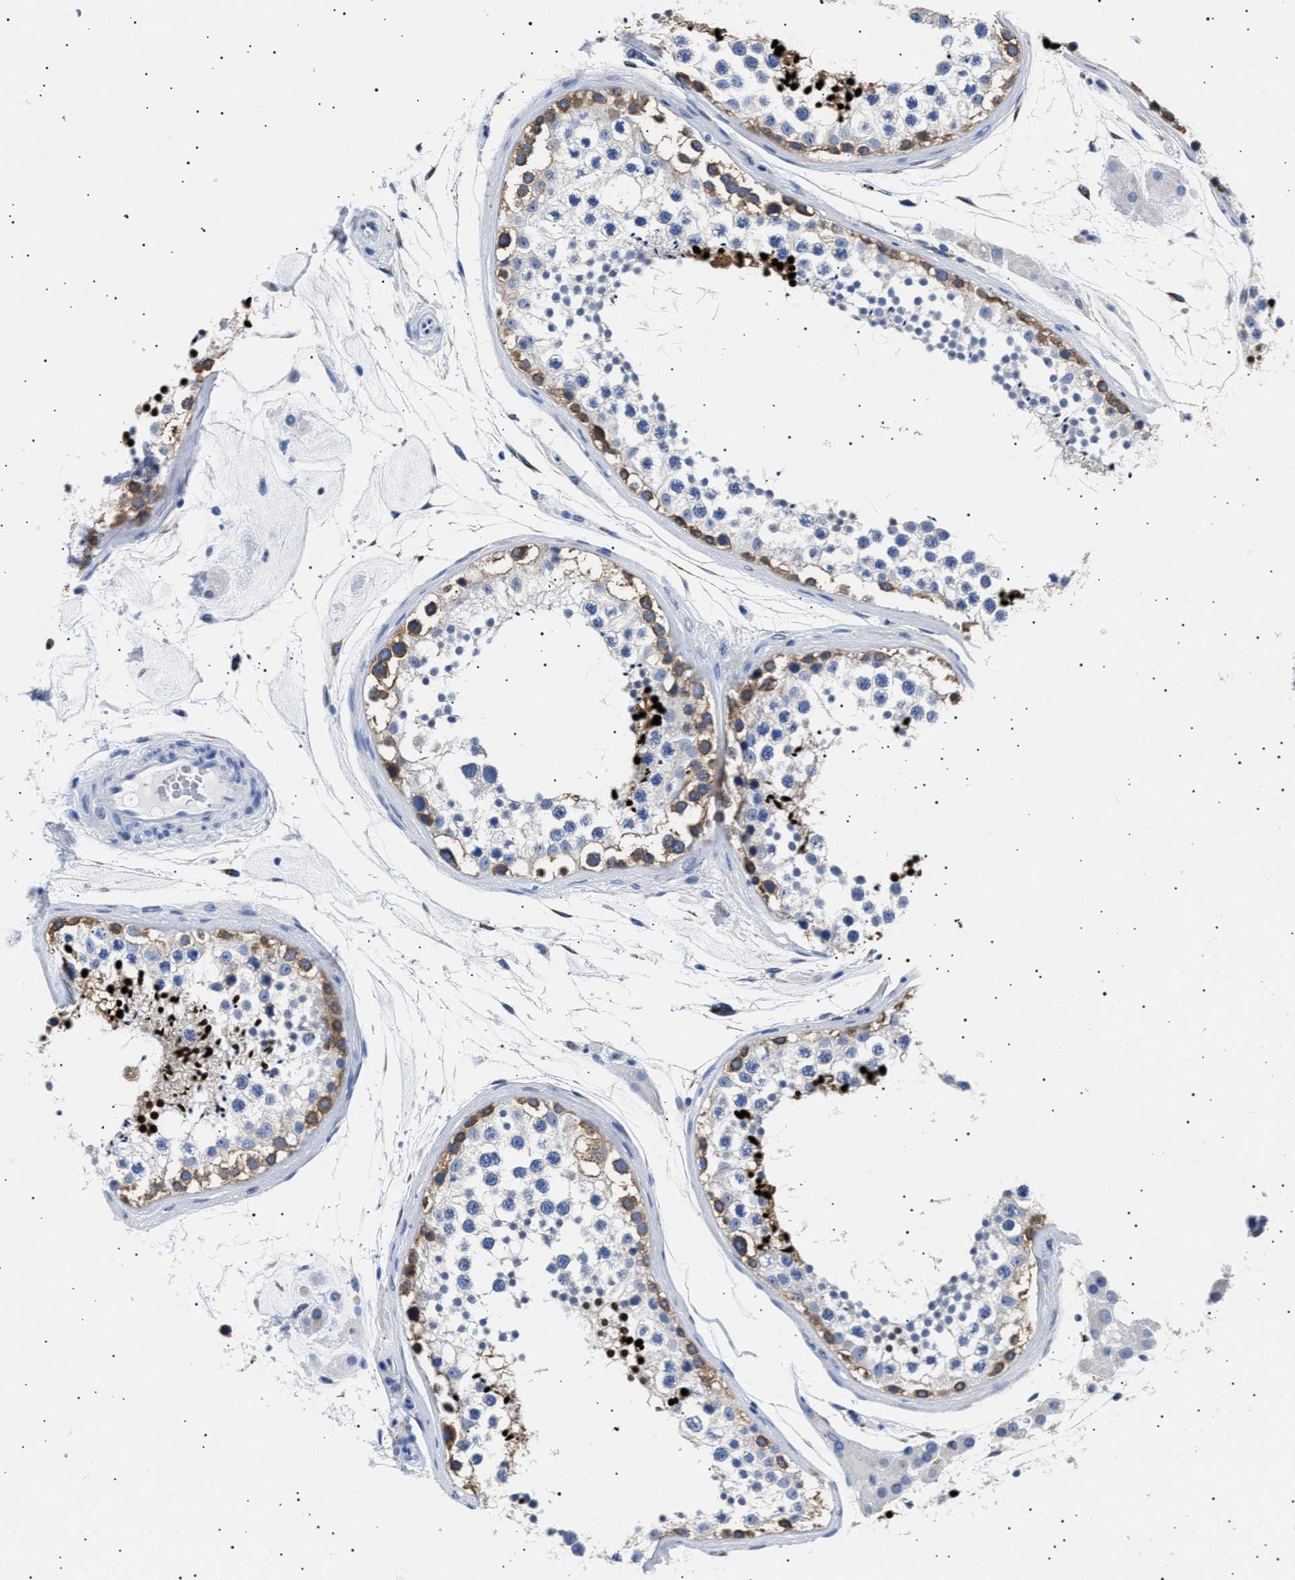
{"staining": {"intensity": "strong", "quantity": "<25%", "location": "cytoplasmic/membranous,nuclear"}, "tissue": "testis", "cell_type": "Cells in seminiferous ducts", "image_type": "normal", "snomed": [{"axis": "morphology", "description": "Normal tissue, NOS"}, {"axis": "topography", "description": "Testis"}], "caption": "Protein expression by immunohistochemistry (IHC) displays strong cytoplasmic/membranous,nuclear positivity in about <25% of cells in seminiferous ducts in normal testis. The protein is shown in brown color, while the nuclei are stained blue.", "gene": "HEMGN", "patient": {"sex": "male", "age": 46}}